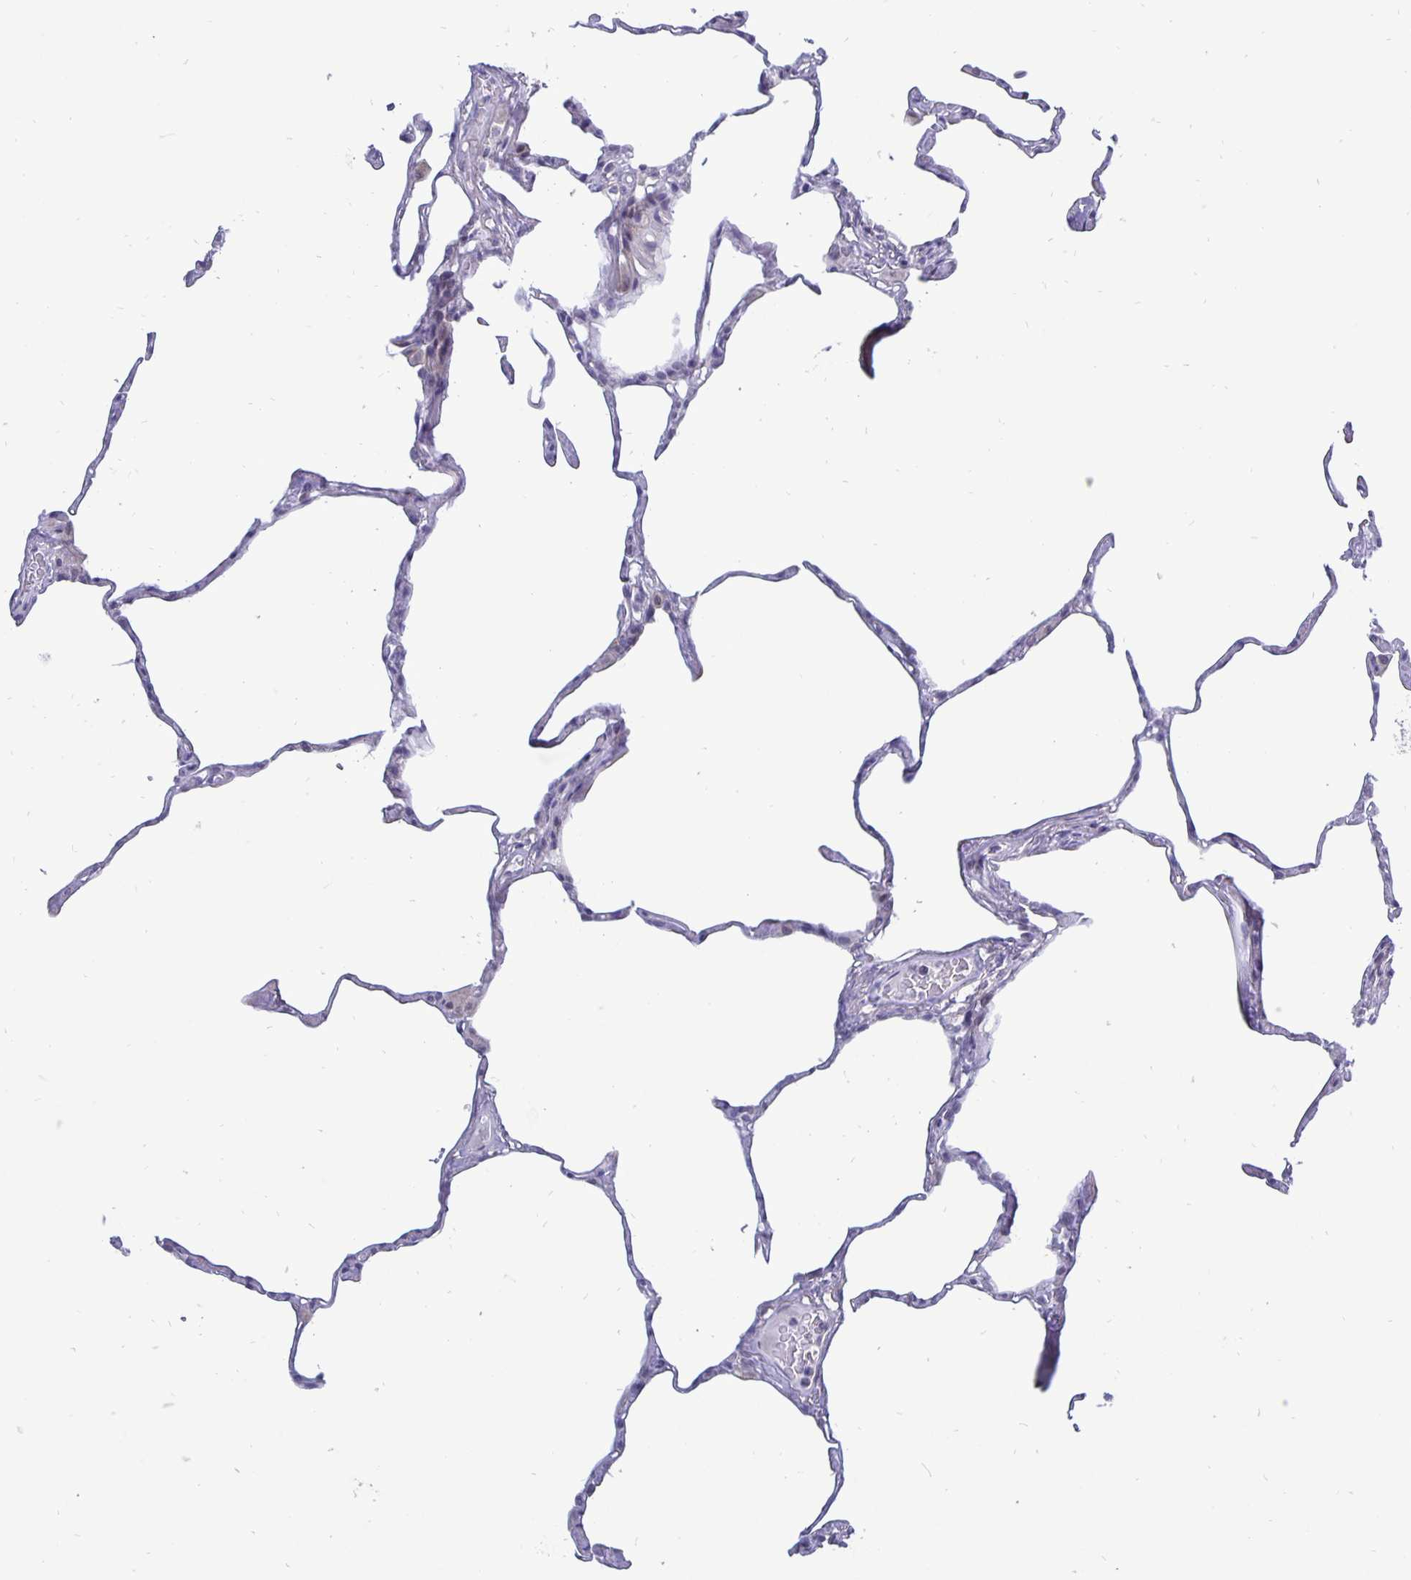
{"staining": {"intensity": "negative", "quantity": "none", "location": "none"}, "tissue": "lung", "cell_type": "Alveolar cells", "image_type": "normal", "snomed": [{"axis": "morphology", "description": "Normal tissue, NOS"}, {"axis": "topography", "description": "Lung"}], "caption": "A micrograph of lung stained for a protein exhibits no brown staining in alveolar cells. The staining is performed using DAB (3,3'-diaminobenzidine) brown chromogen with nuclei counter-stained in using hematoxylin.", "gene": "ERBB2", "patient": {"sex": "male", "age": 65}}